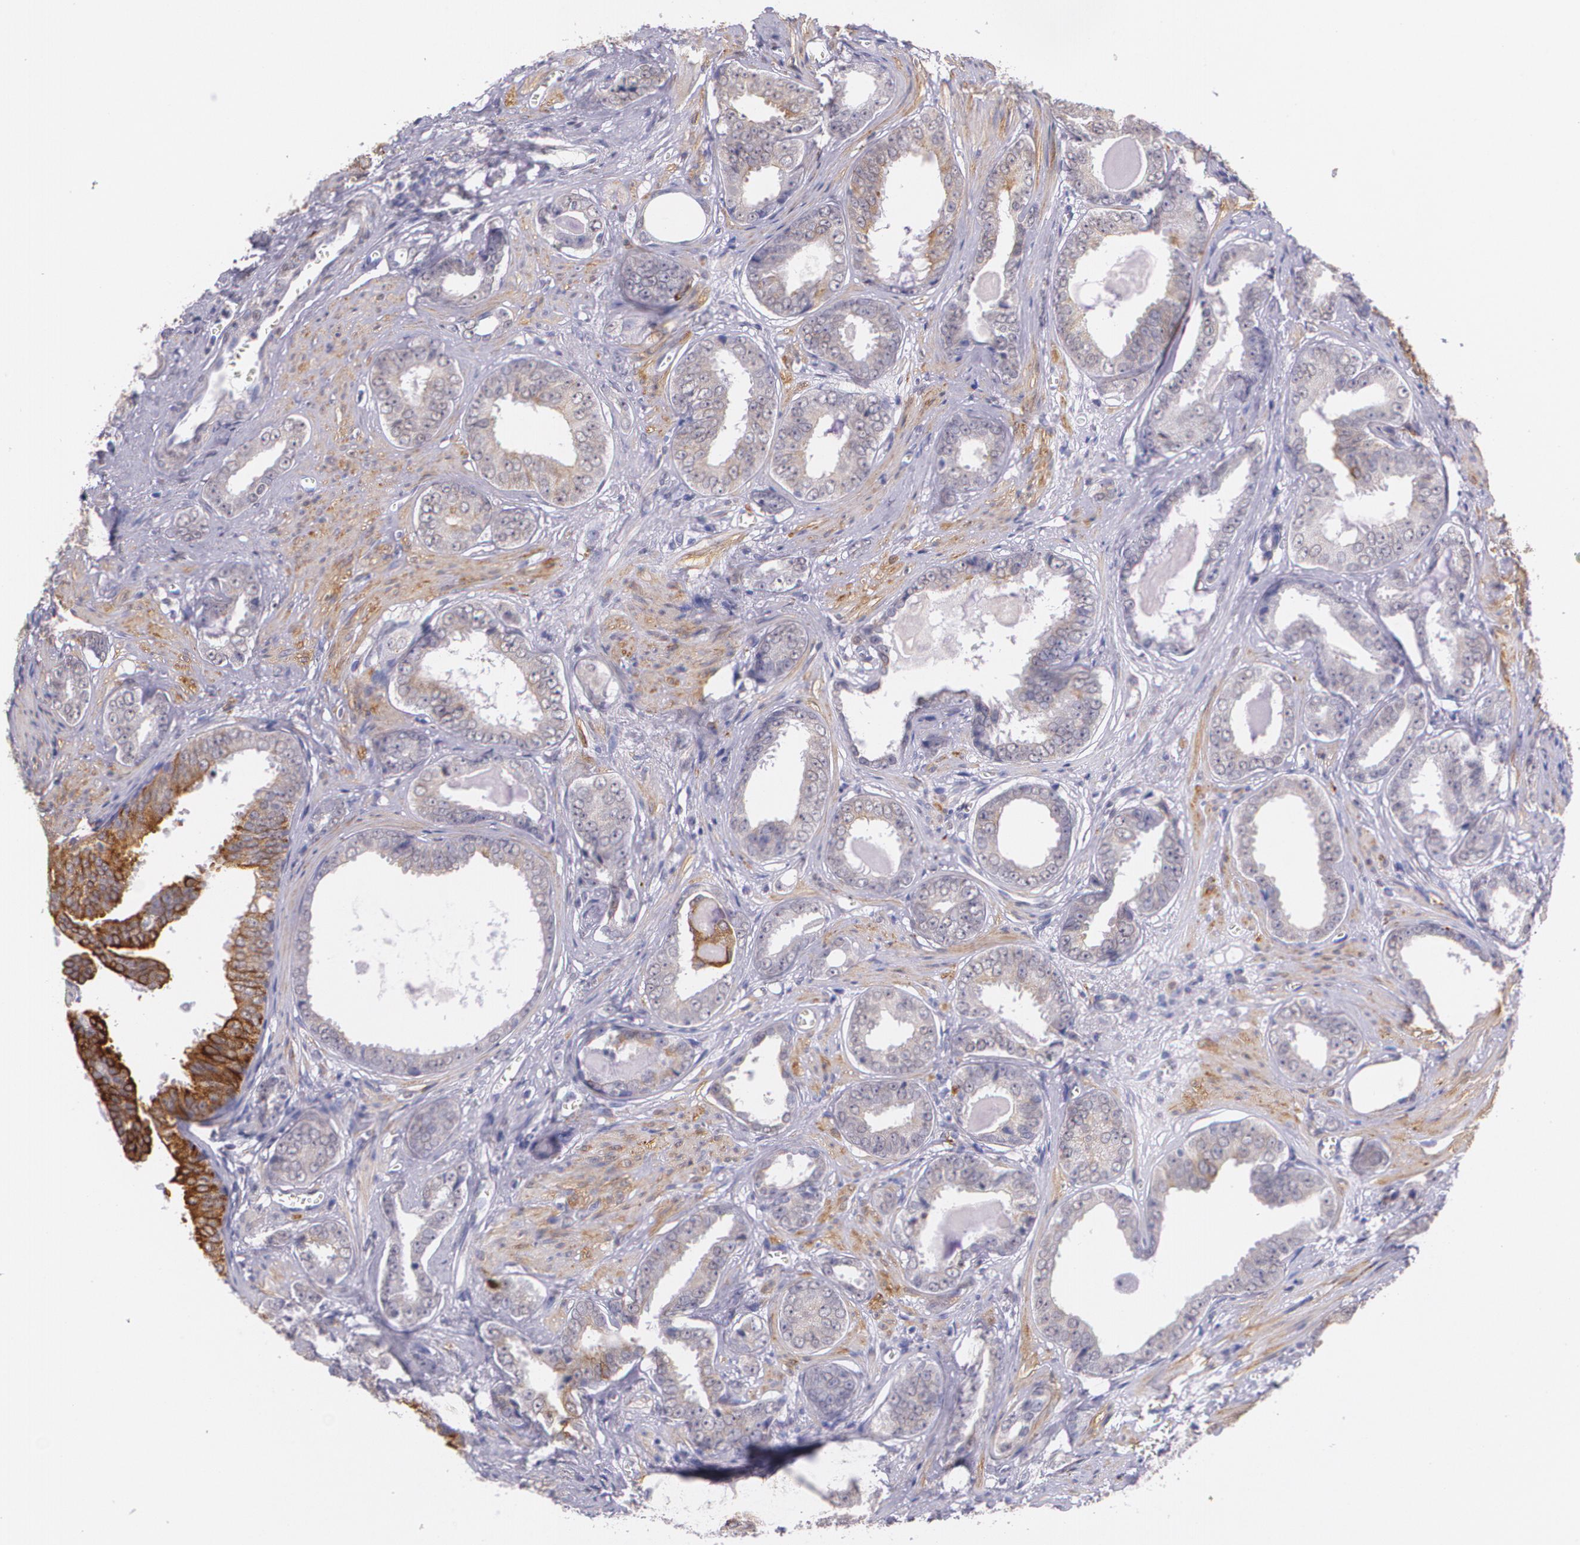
{"staining": {"intensity": "weak", "quantity": ">75%", "location": "cytoplasmic/membranous"}, "tissue": "prostate cancer", "cell_type": "Tumor cells", "image_type": "cancer", "snomed": [{"axis": "morphology", "description": "Adenocarcinoma, Medium grade"}, {"axis": "topography", "description": "Prostate"}], "caption": "Immunohistochemical staining of prostate adenocarcinoma (medium-grade) shows low levels of weak cytoplasmic/membranous protein staining in approximately >75% of tumor cells. The staining was performed using DAB (3,3'-diaminobenzidine) to visualize the protein expression in brown, while the nuclei were stained in blue with hematoxylin (Magnification: 20x).", "gene": "RTN1", "patient": {"sex": "male", "age": 79}}